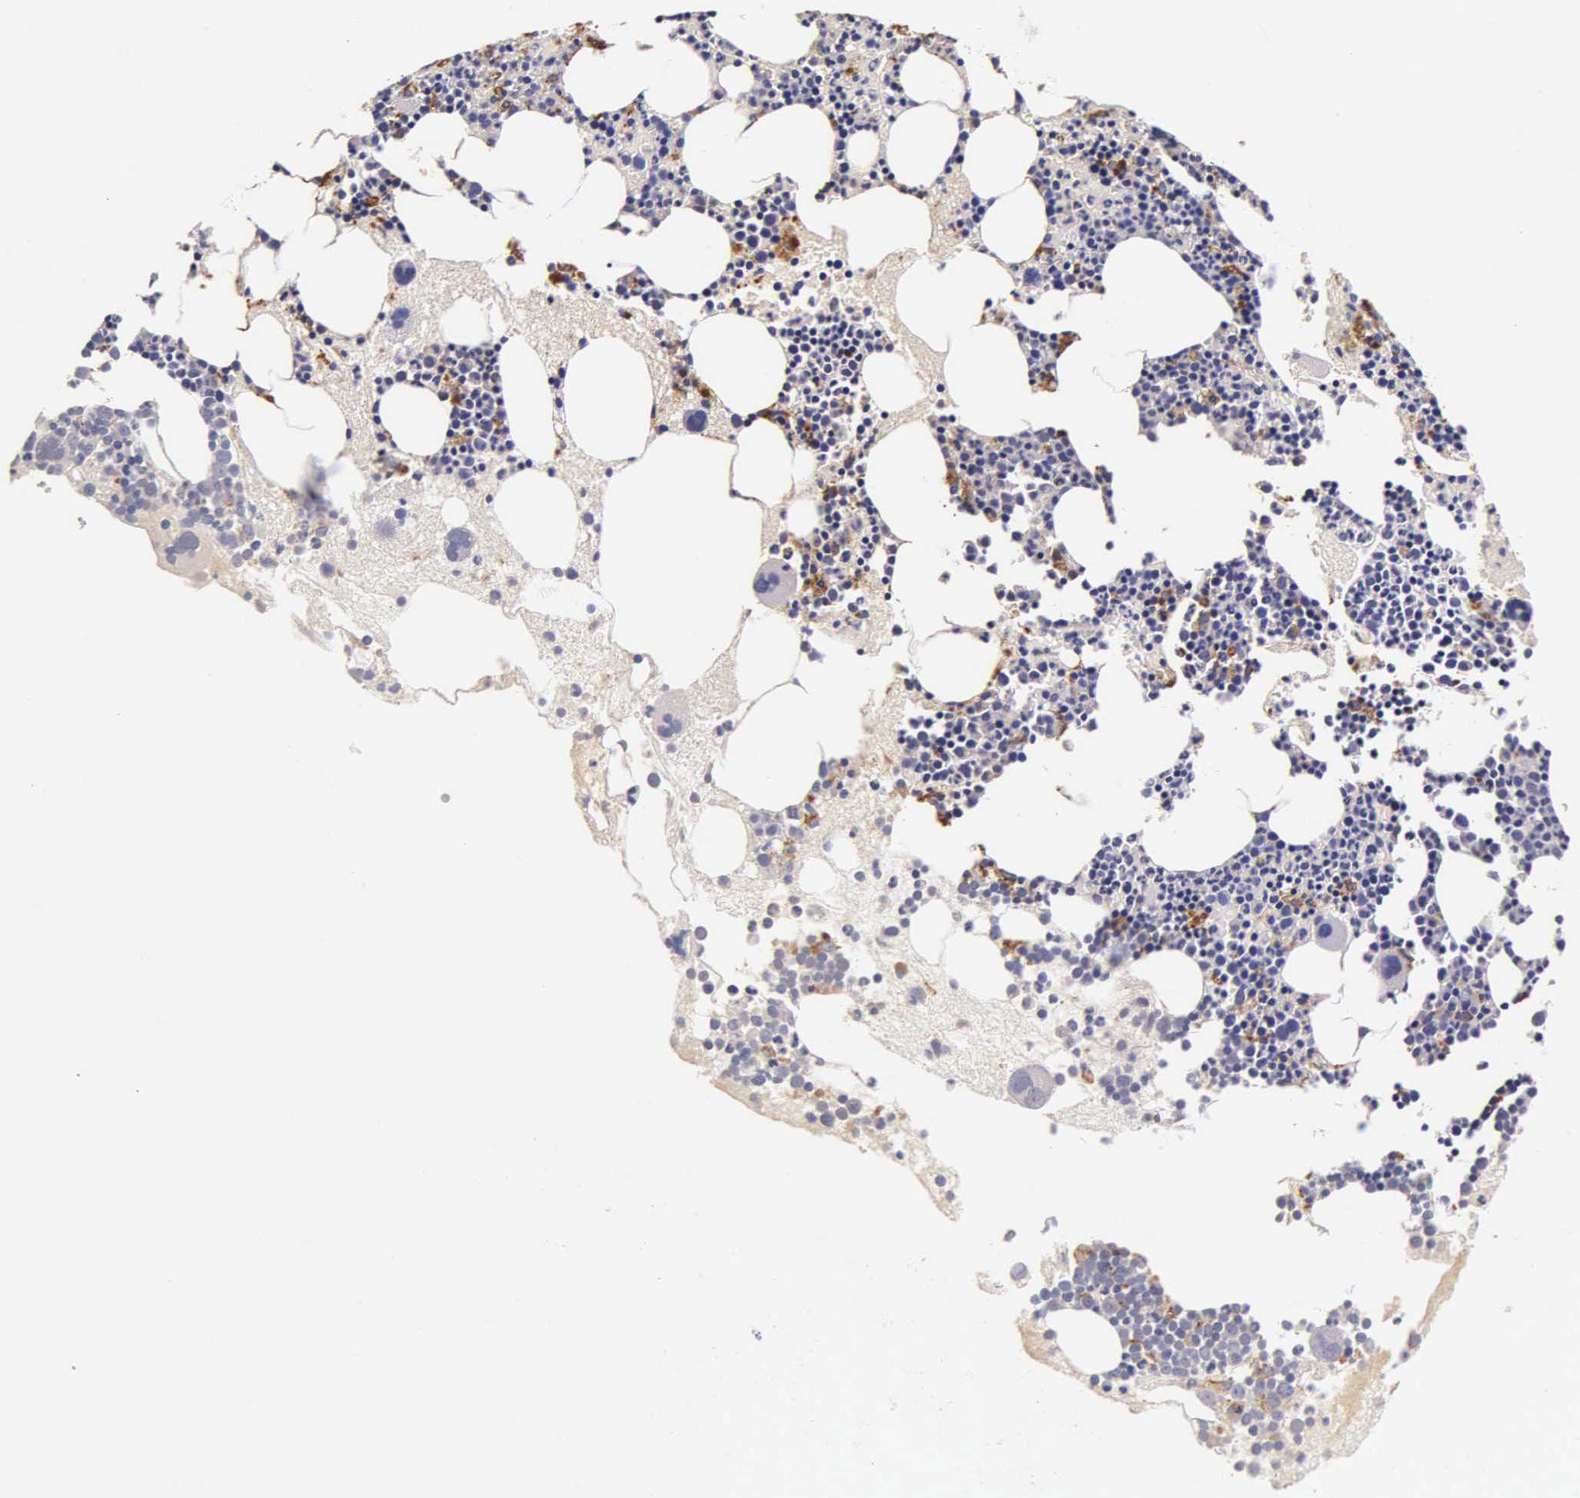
{"staining": {"intensity": "moderate", "quantity": "25%-75%", "location": "cytoplasmic/membranous"}, "tissue": "bone marrow", "cell_type": "Hematopoietic cells", "image_type": "normal", "snomed": [{"axis": "morphology", "description": "Normal tissue, NOS"}, {"axis": "topography", "description": "Bone marrow"}], "caption": "Benign bone marrow displays moderate cytoplasmic/membranous positivity in about 25%-75% of hematopoietic cells, visualized by immunohistochemistry. Using DAB (3,3'-diaminobenzidine) (brown) and hematoxylin (blue) stains, captured at high magnification using brightfield microscopy.", "gene": "CTSB", "patient": {"sex": "male", "age": 75}}